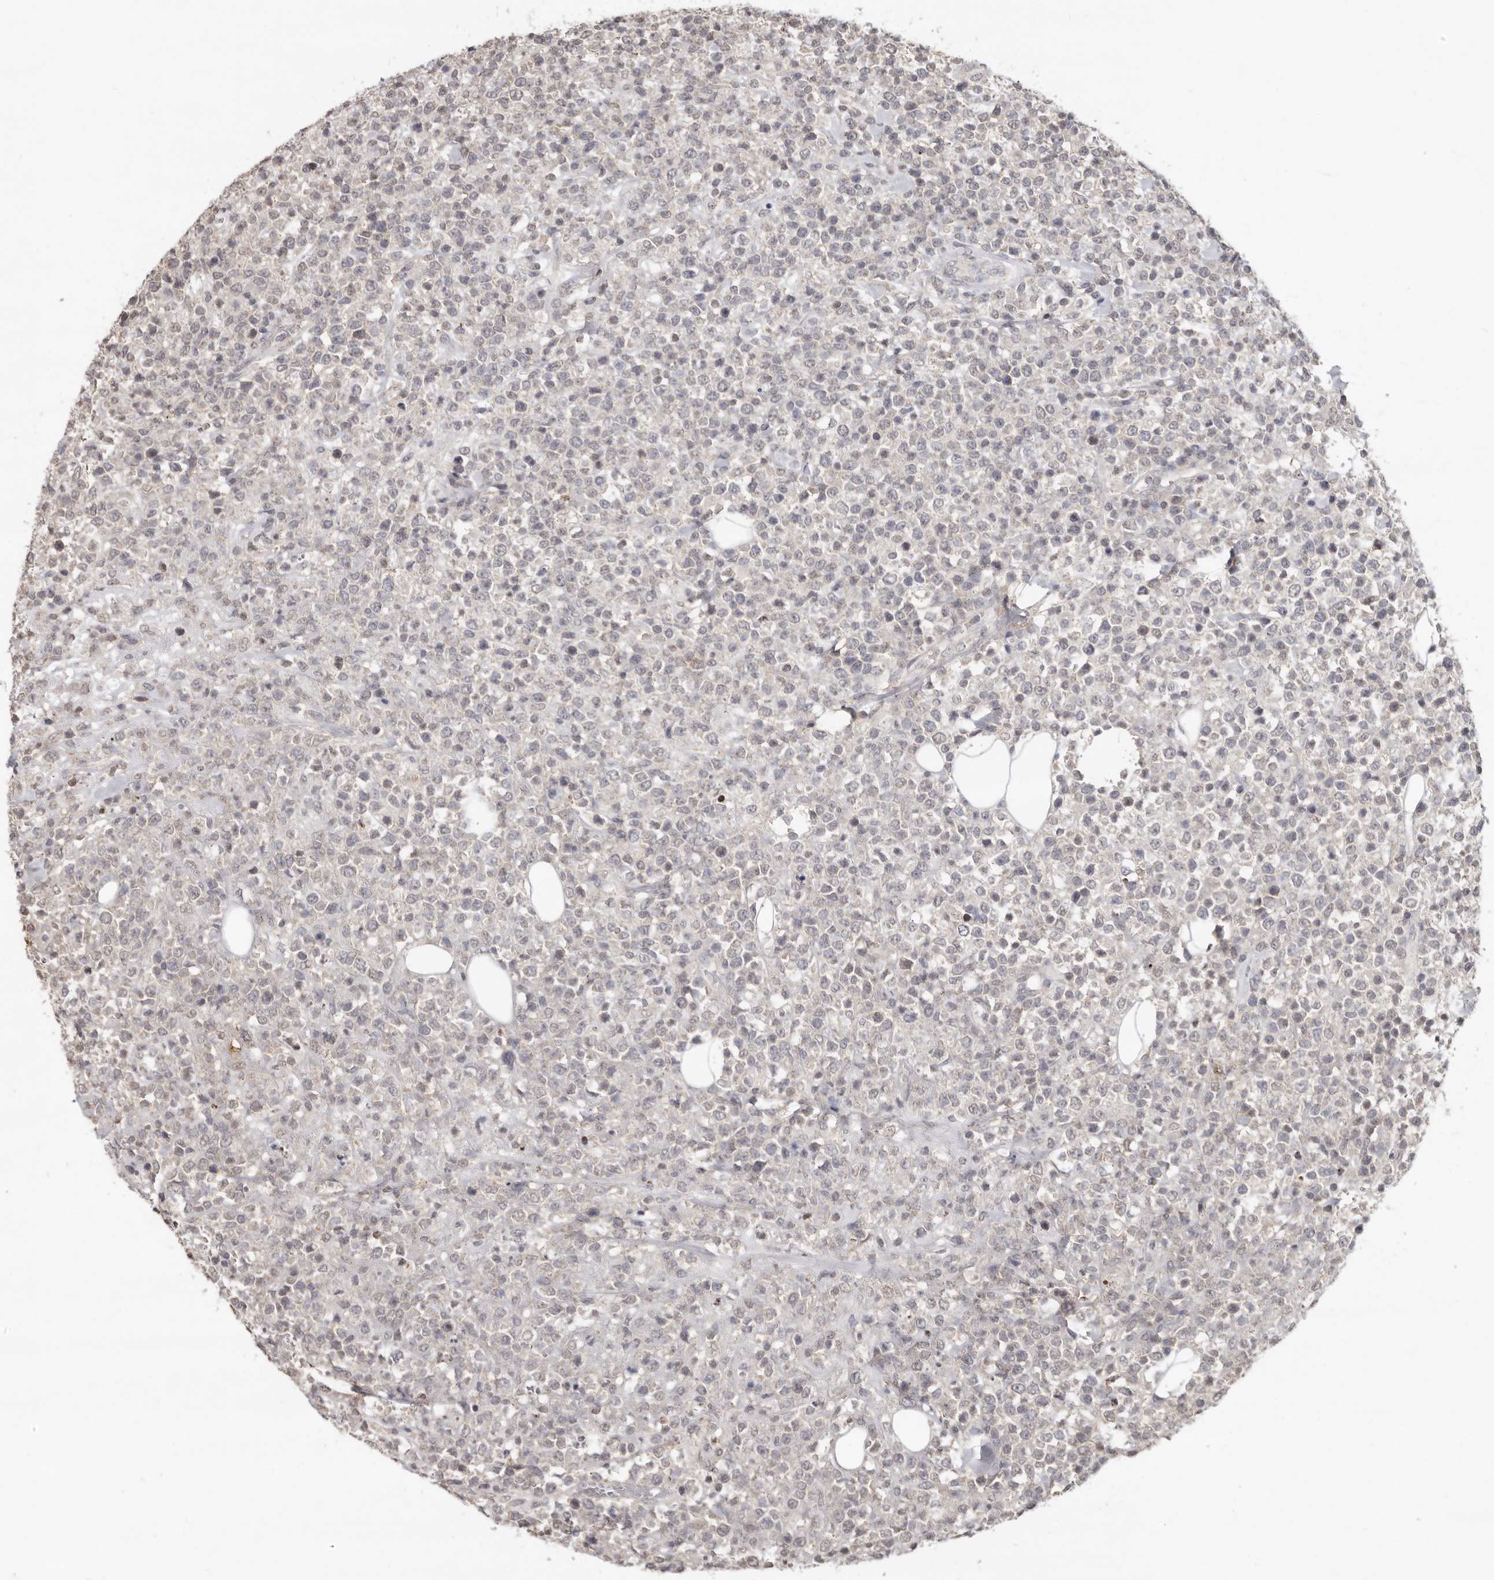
{"staining": {"intensity": "negative", "quantity": "none", "location": "none"}, "tissue": "lymphoma", "cell_type": "Tumor cells", "image_type": "cancer", "snomed": [{"axis": "morphology", "description": "Malignant lymphoma, non-Hodgkin's type, High grade"}, {"axis": "topography", "description": "Colon"}], "caption": "High magnification brightfield microscopy of lymphoma stained with DAB (3,3'-diaminobenzidine) (brown) and counterstained with hematoxylin (blue): tumor cells show no significant staining. The staining was performed using DAB (3,3'-diaminobenzidine) to visualize the protein expression in brown, while the nuclei were stained in blue with hematoxylin (Magnification: 20x).", "gene": "LINGO2", "patient": {"sex": "female", "age": 53}}